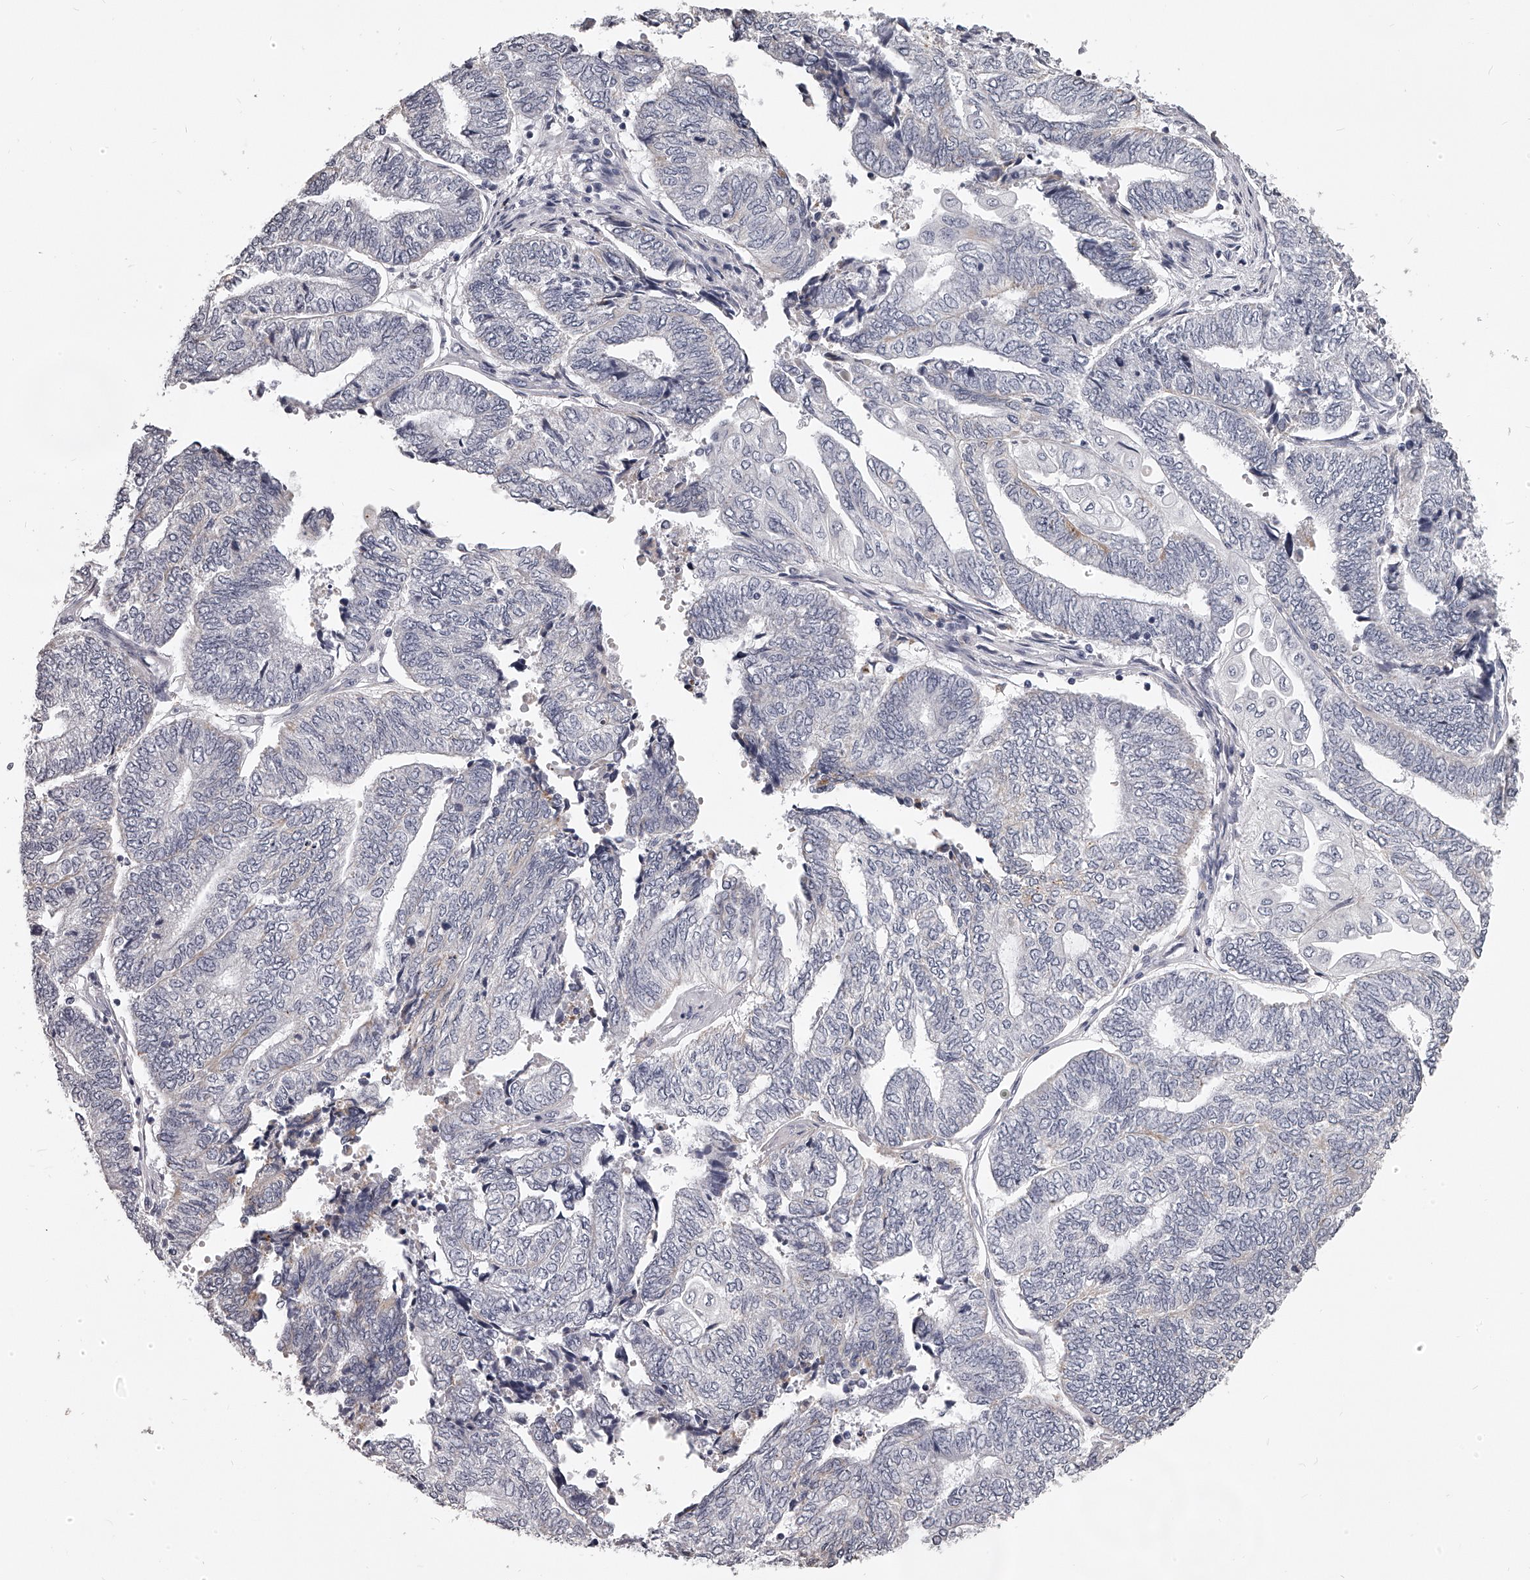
{"staining": {"intensity": "negative", "quantity": "none", "location": "none"}, "tissue": "endometrial cancer", "cell_type": "Tumor cells", "image_type": "cancer", "snomed": [{"axis": "morphology", "description": "Adenocarcinoma, NOS"}, {"axis": "topography", "description": "Uterus"}, {"axis": "topography", "description": "Endometrium"}], "caption": "Tumor cells show no significant positivity in adenocarcinoma (endometrial).", "gene": "DMRT1", "patient": {"sex": "female", "age": 70}}